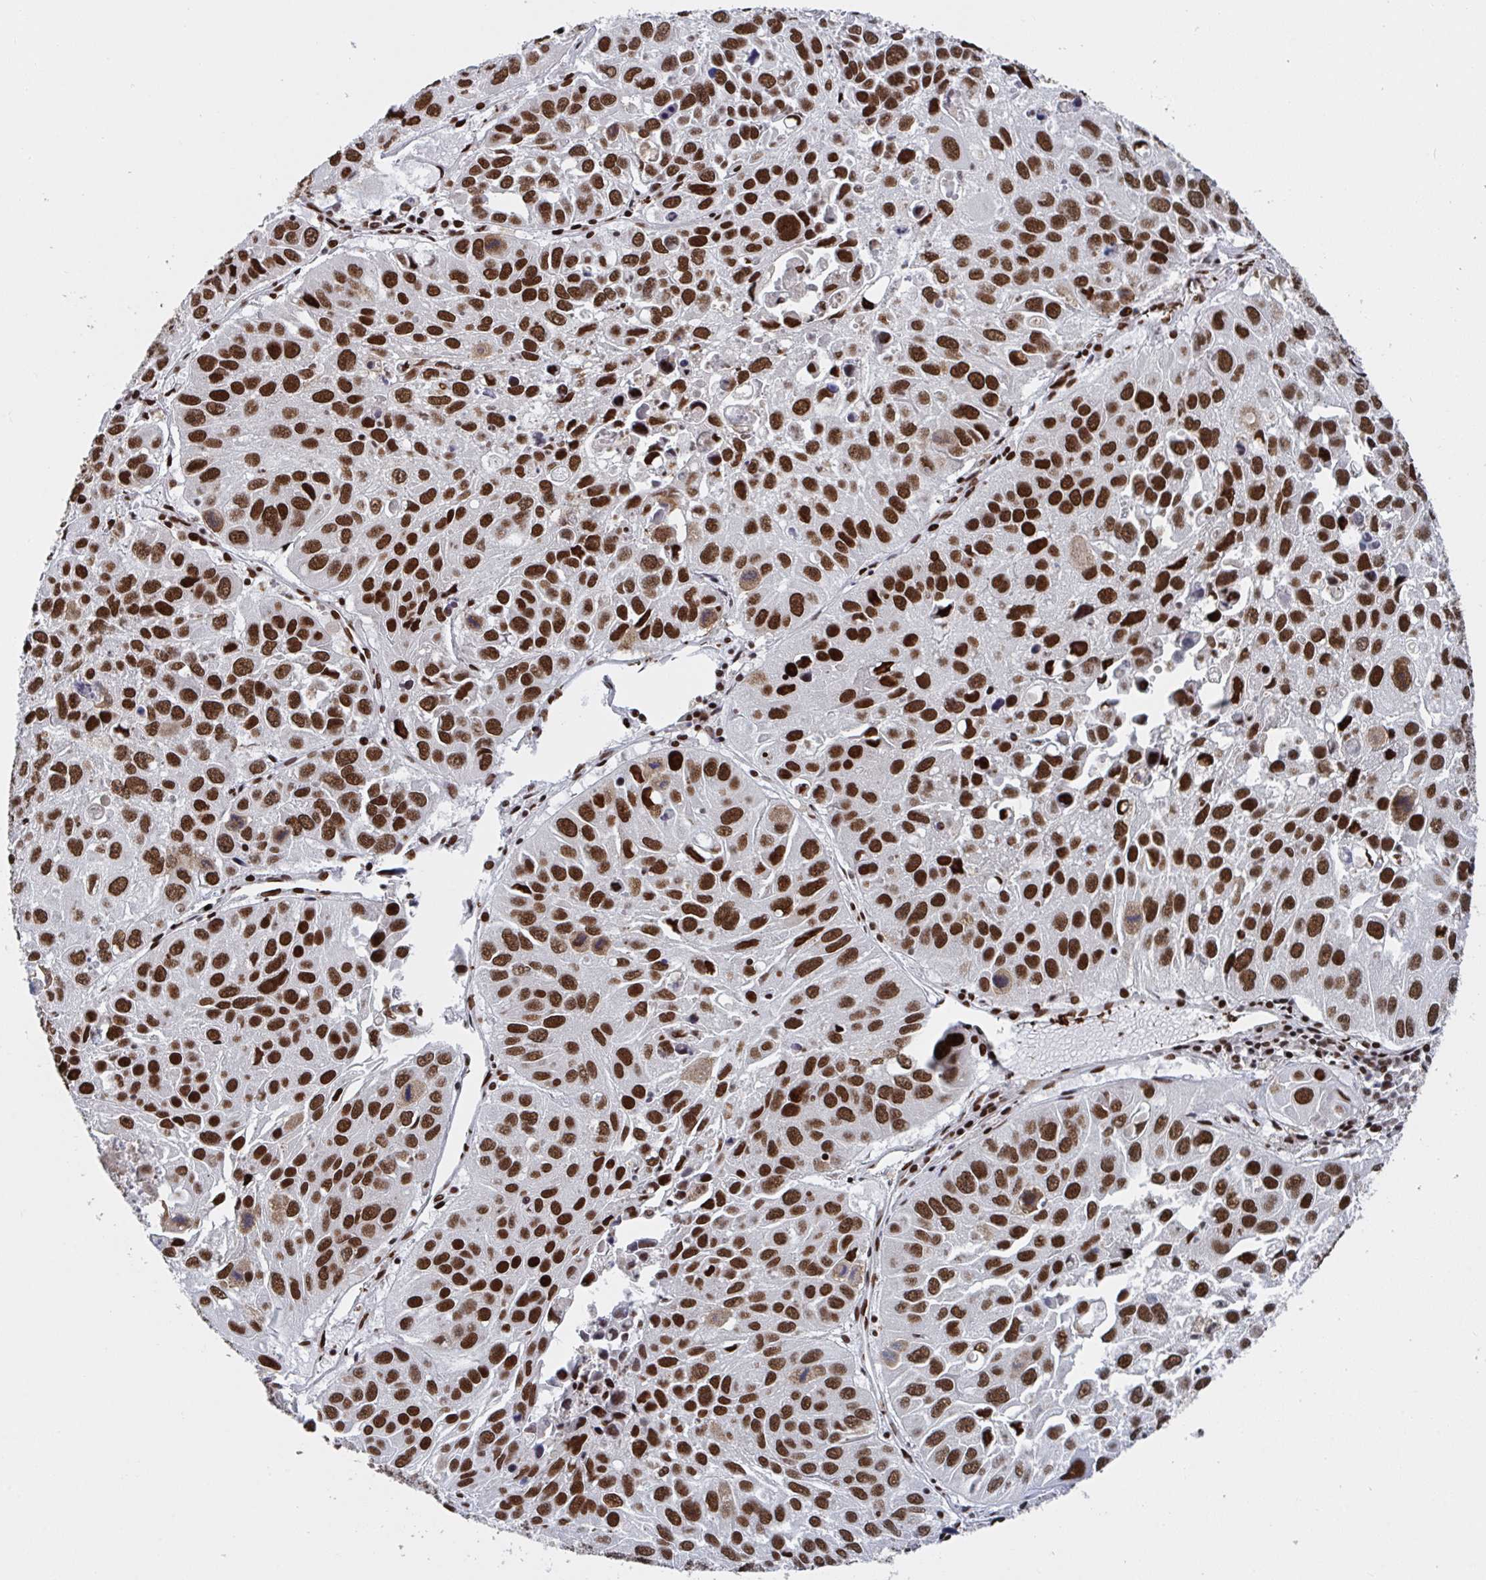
{"staining": {"intensity": "strong", "quantity": ">75%", "location": "nuclear"}, "tissue": "lung cancer", "cell_type": "Tumor cells", "image_type": "cancer", "snomed": [{"axis": "morphology", "description": "Squamous cell carcinoma, NOS"}, {"axis": "topography", "description": "Lung"}], "caption": "Lung cancer (squamous cell carcinoma) stained with DAB IHC shows high levels of strong nuclear expression in approximately >75% of tumor cells. The protein is stained brown, and the nuclei are stained in blue (DAB IHC with brightfield microscopy, high magnification).", "gene": "ZNF607", "patient": {"sex": "female", "age": 61}}